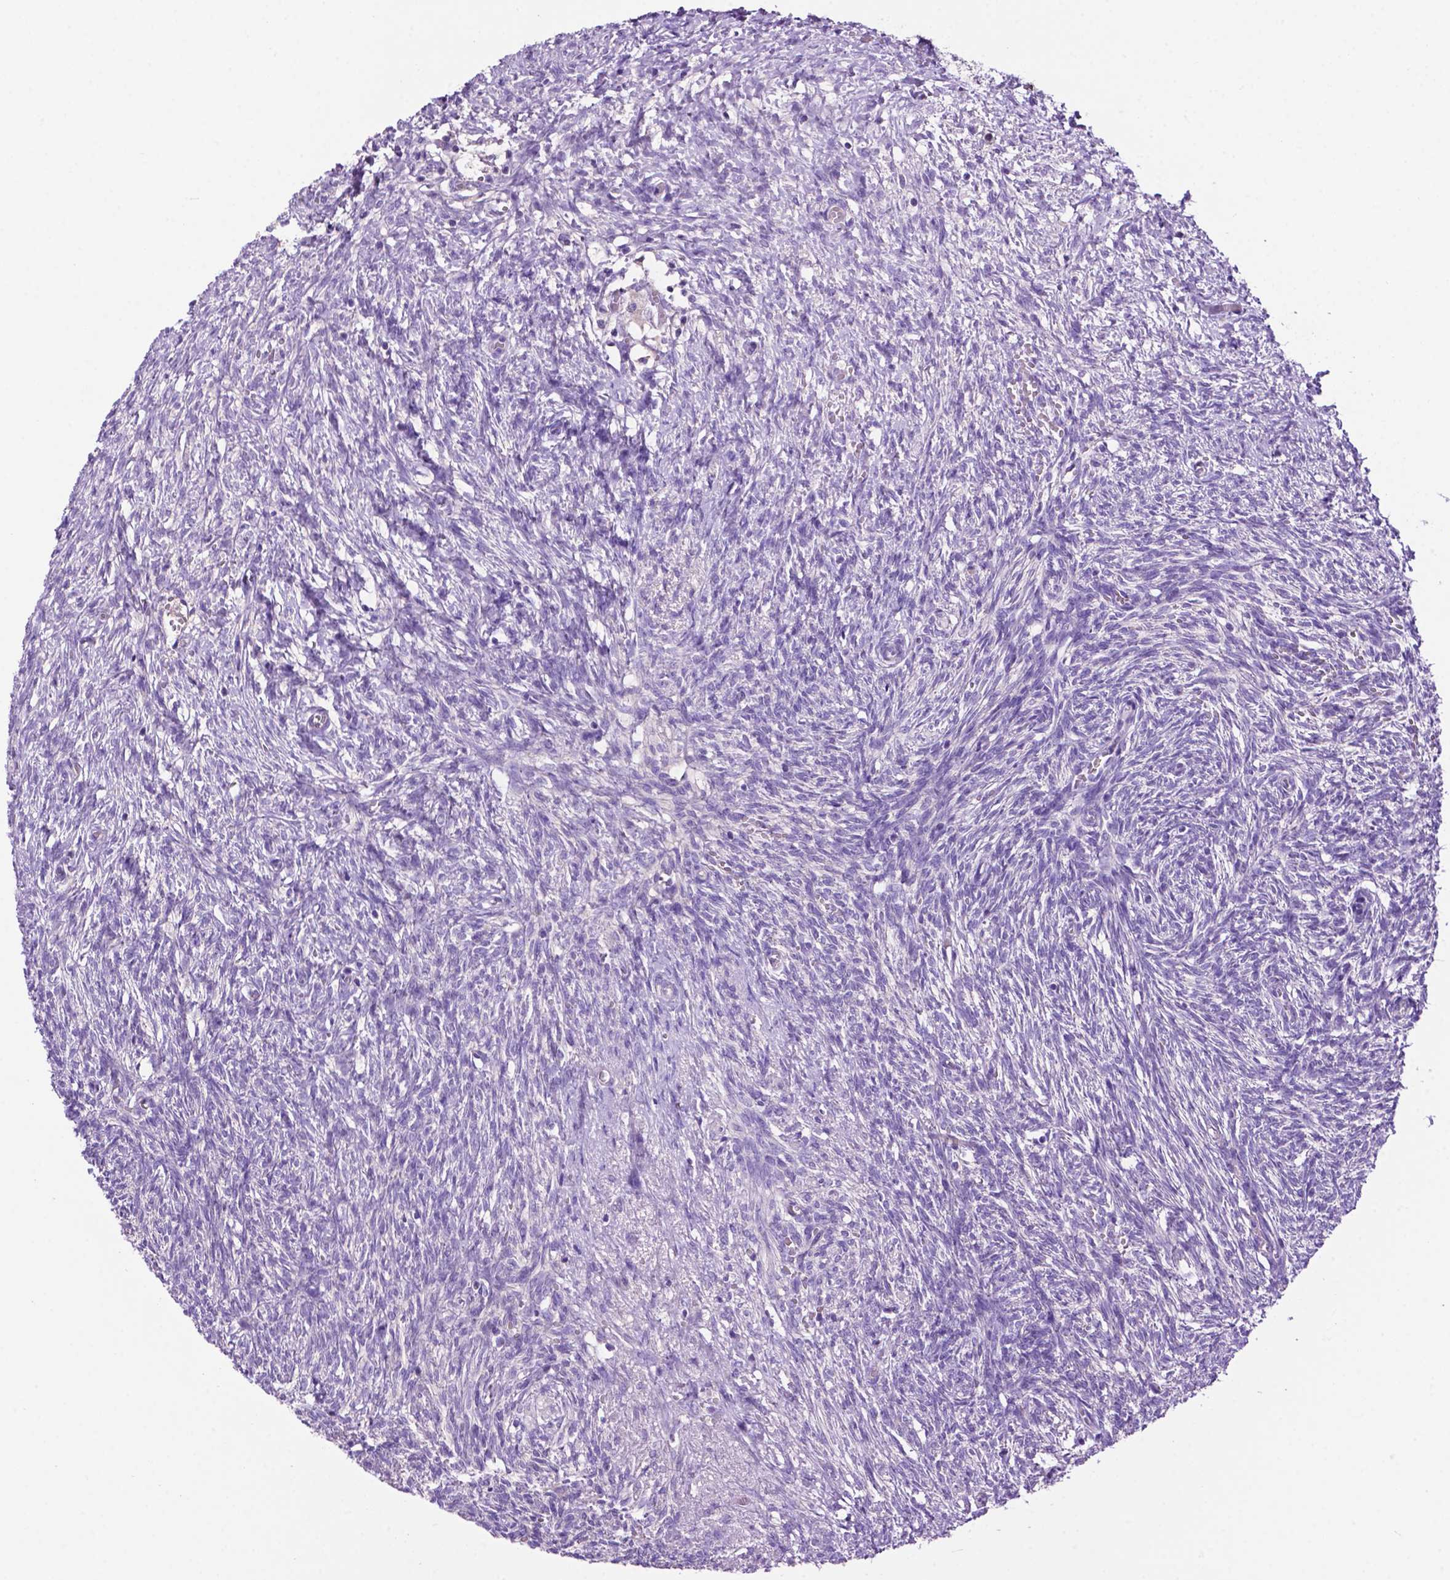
{"staining": {"intensity": "negative", "quantity": "none", "location": "none"}, "tissue": "ovary", "cell_type": "Follicle cells", "image_type": "normal", "snomed": [{"axis": "morphology", "description": "Normal tissue, NOS"}, {"axis": "topography", "description": "Ovary"}], "caption": "This is a micrograph of immunohistochemistry staining of benign ovary, which shows no positivity in follicle cells. The staining is performed using DAB (3,3'-diaminobenzidine) brown chromogen with nuclei counter-stained in using hematoxylin.", "gene": "PHYHIP", "patient": {"sex": "female", "age": 46}}